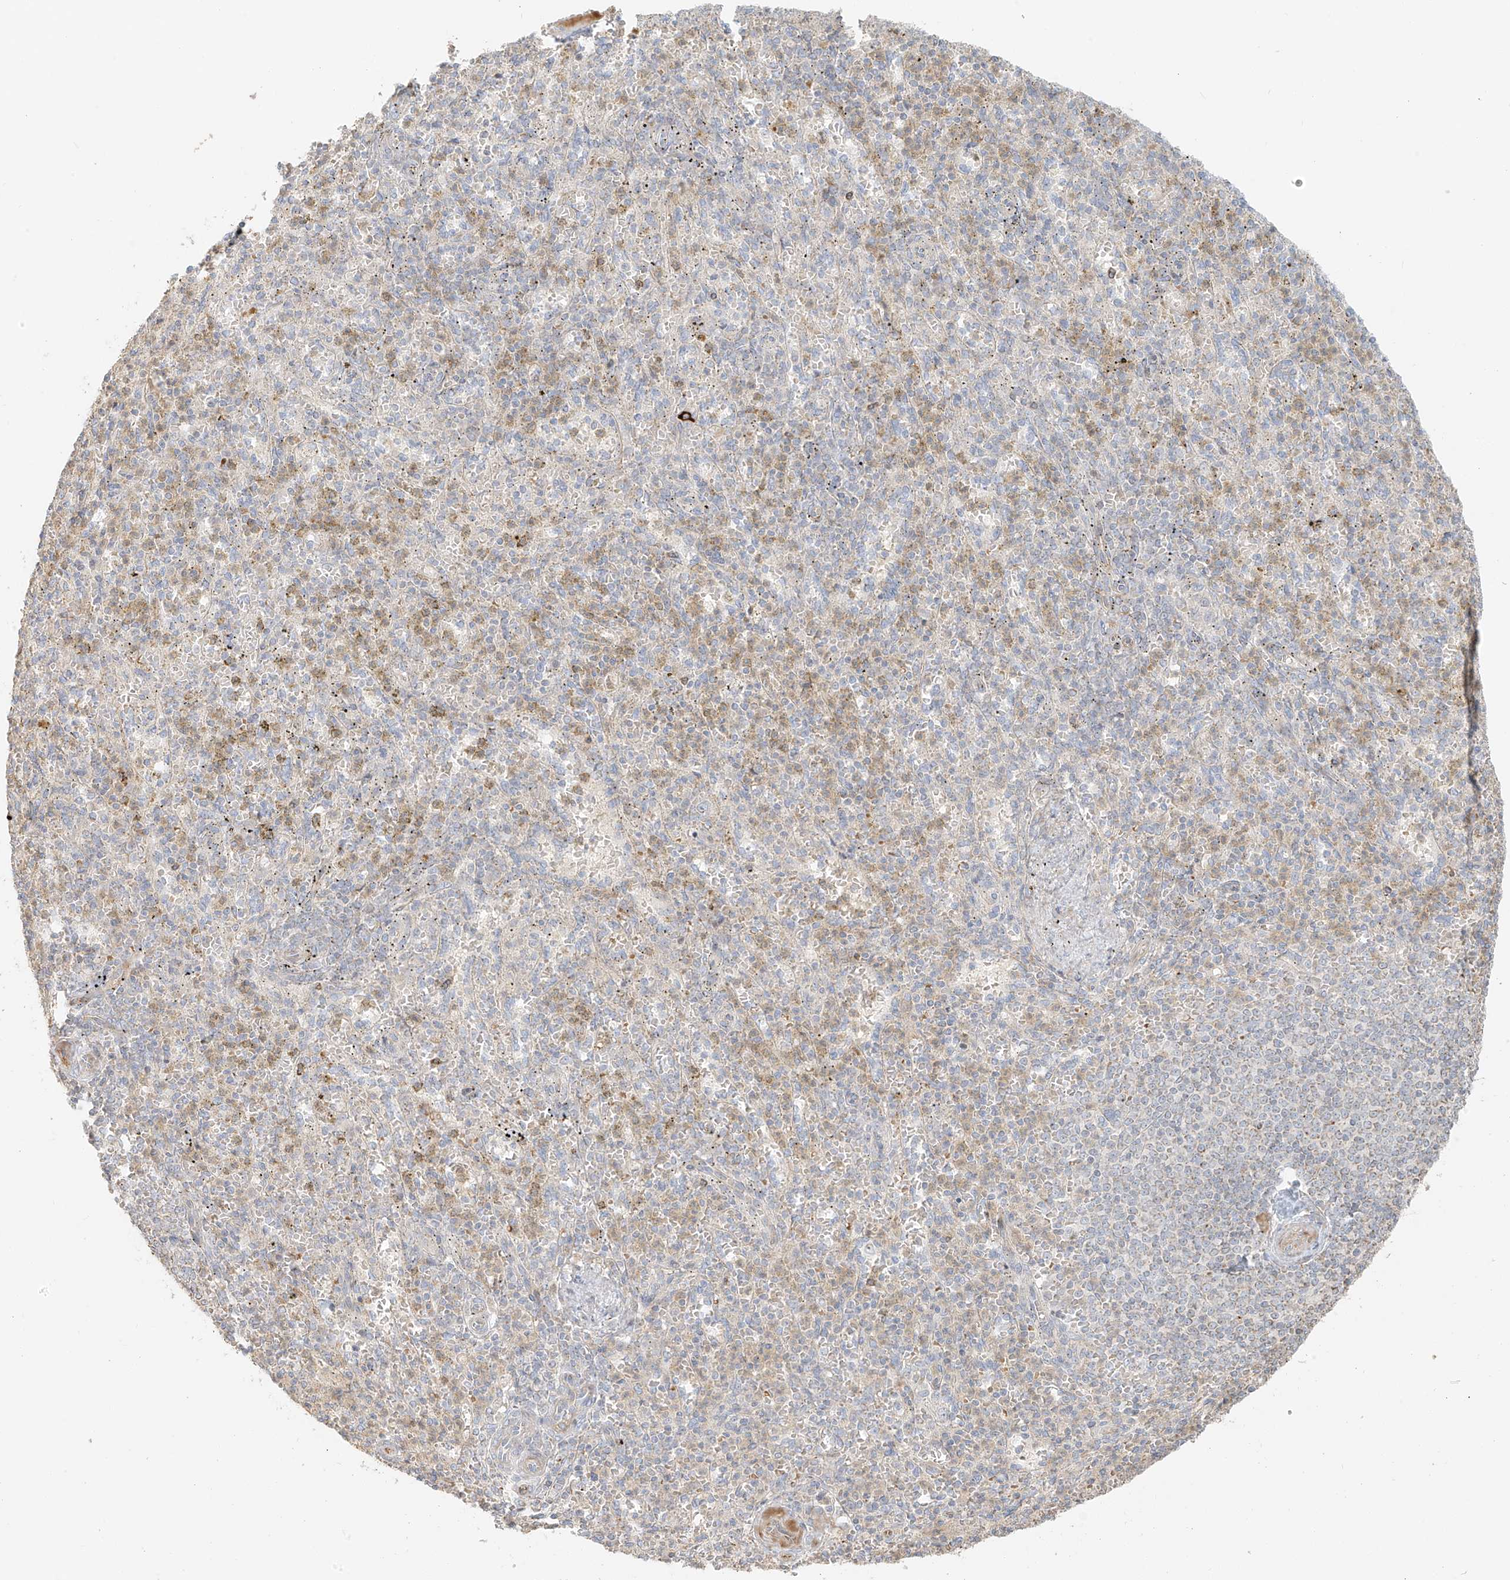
{"staining": {"intensity": "weak", "quantity": "<25%", "location": "cytoplasmic/membranous"}, "tissue": "spleen", "cell_type": "Cells in red pulp", "image_type": "normal", "snomed": [{"axis": "morphology", "description": "Normal tissue, NOS"}, {"axis": "topography", "description": "Spleen"}], "caption": "A histopathology image of spleen stained for a protein shows no brown staining in cells in red pulp.", "gene": "MIPEP", "patient": {"sex": "female", "age": 74}}